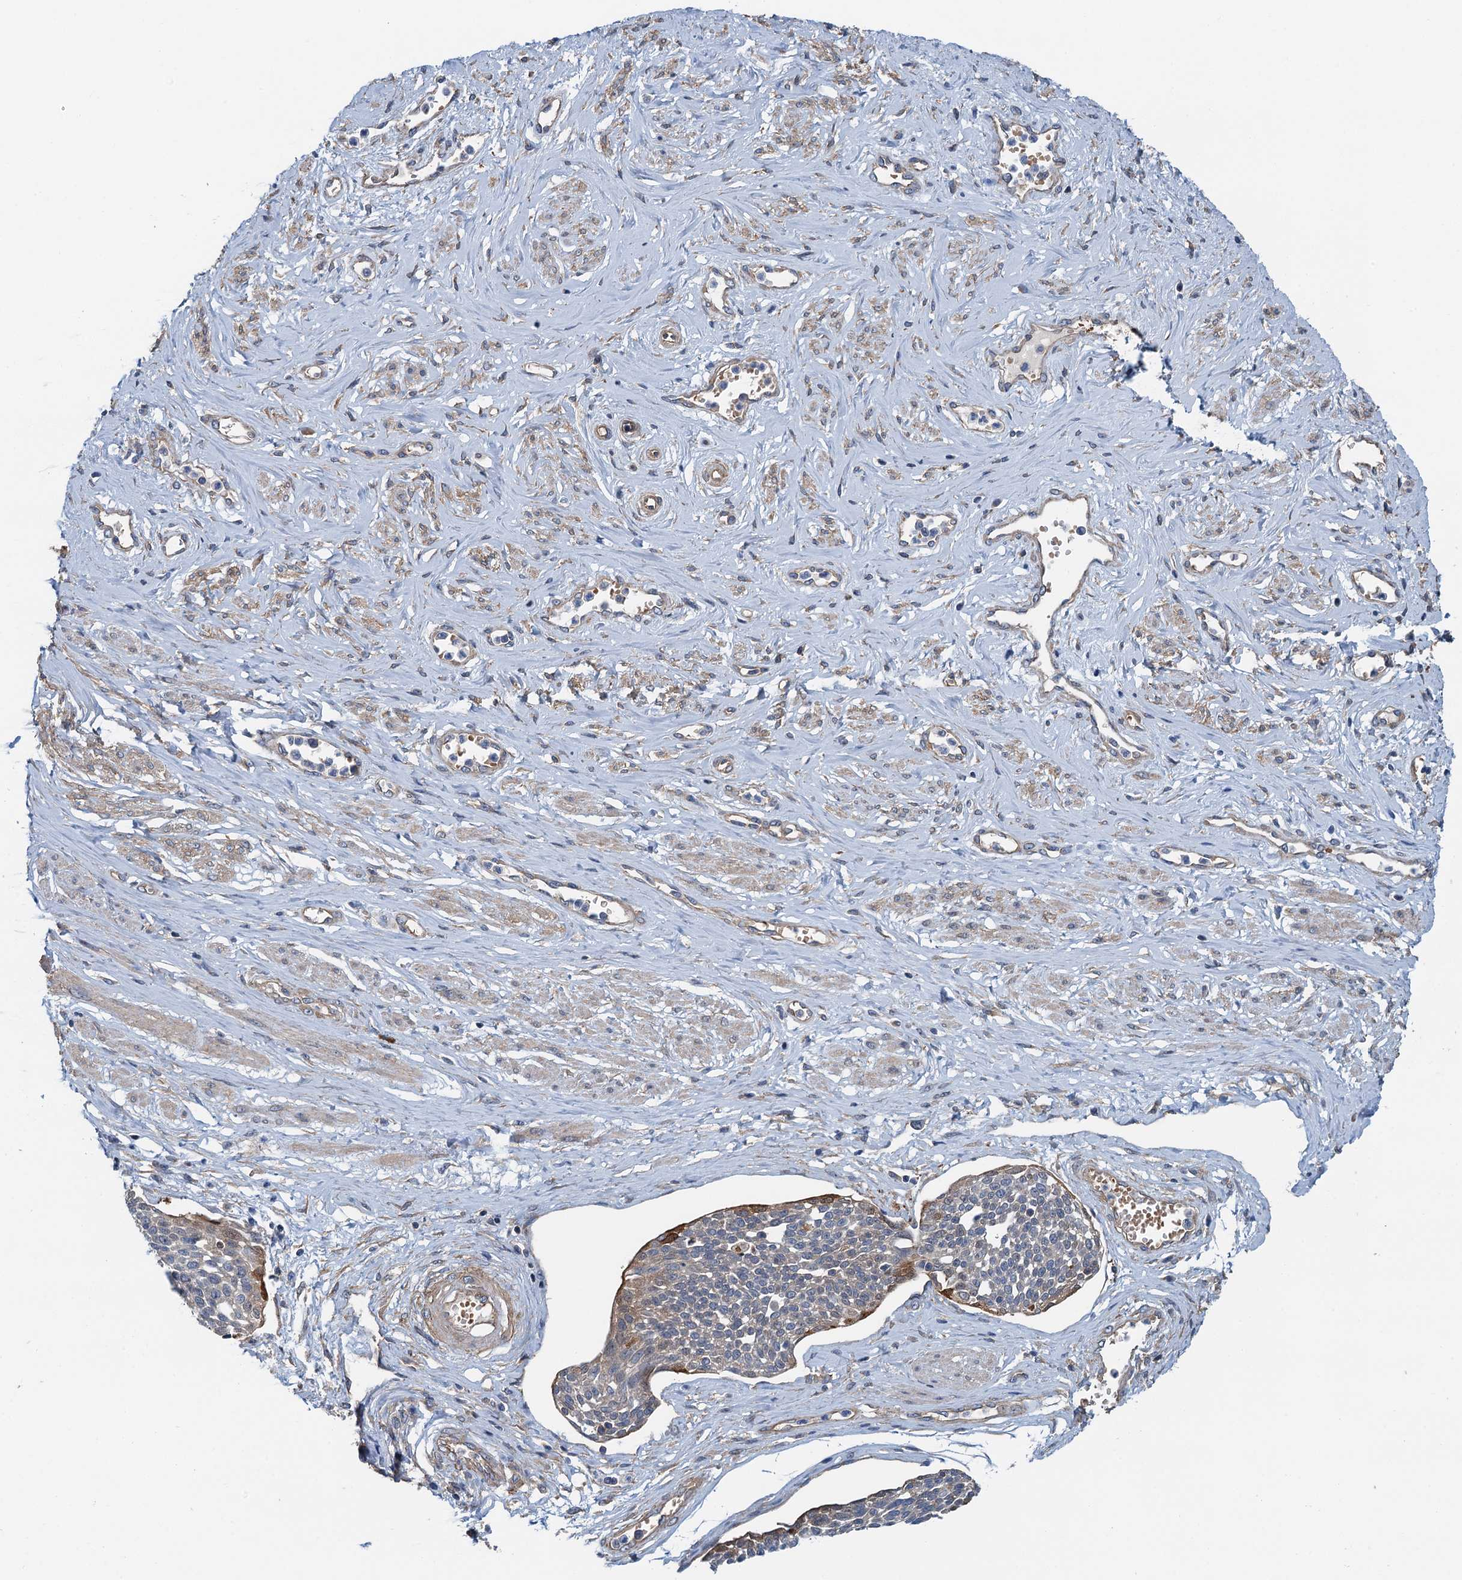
{"staining": {"intensity": "moderate", "quantity": "<25%", "location": "cytoplasmic/membranous"}, "tissue": "cervical cancer", "cell_type": "Tumor cells", "image_type": "cancer", "snomed": [{"axis": "morphology", "description": "Squamous cell carcinoma, NOS"}, {"axis": "topography", "description": "Cervix"}], "caption": "IHC image of human cervical squamous cell carcinoma stained for a protein (brown), which reveals low levels of moderate cytoplasmic/membranous positivity in about <25% of tumor cells.", "gene": "ROGDI", "patient": {"sex": "female", "age": 34}}